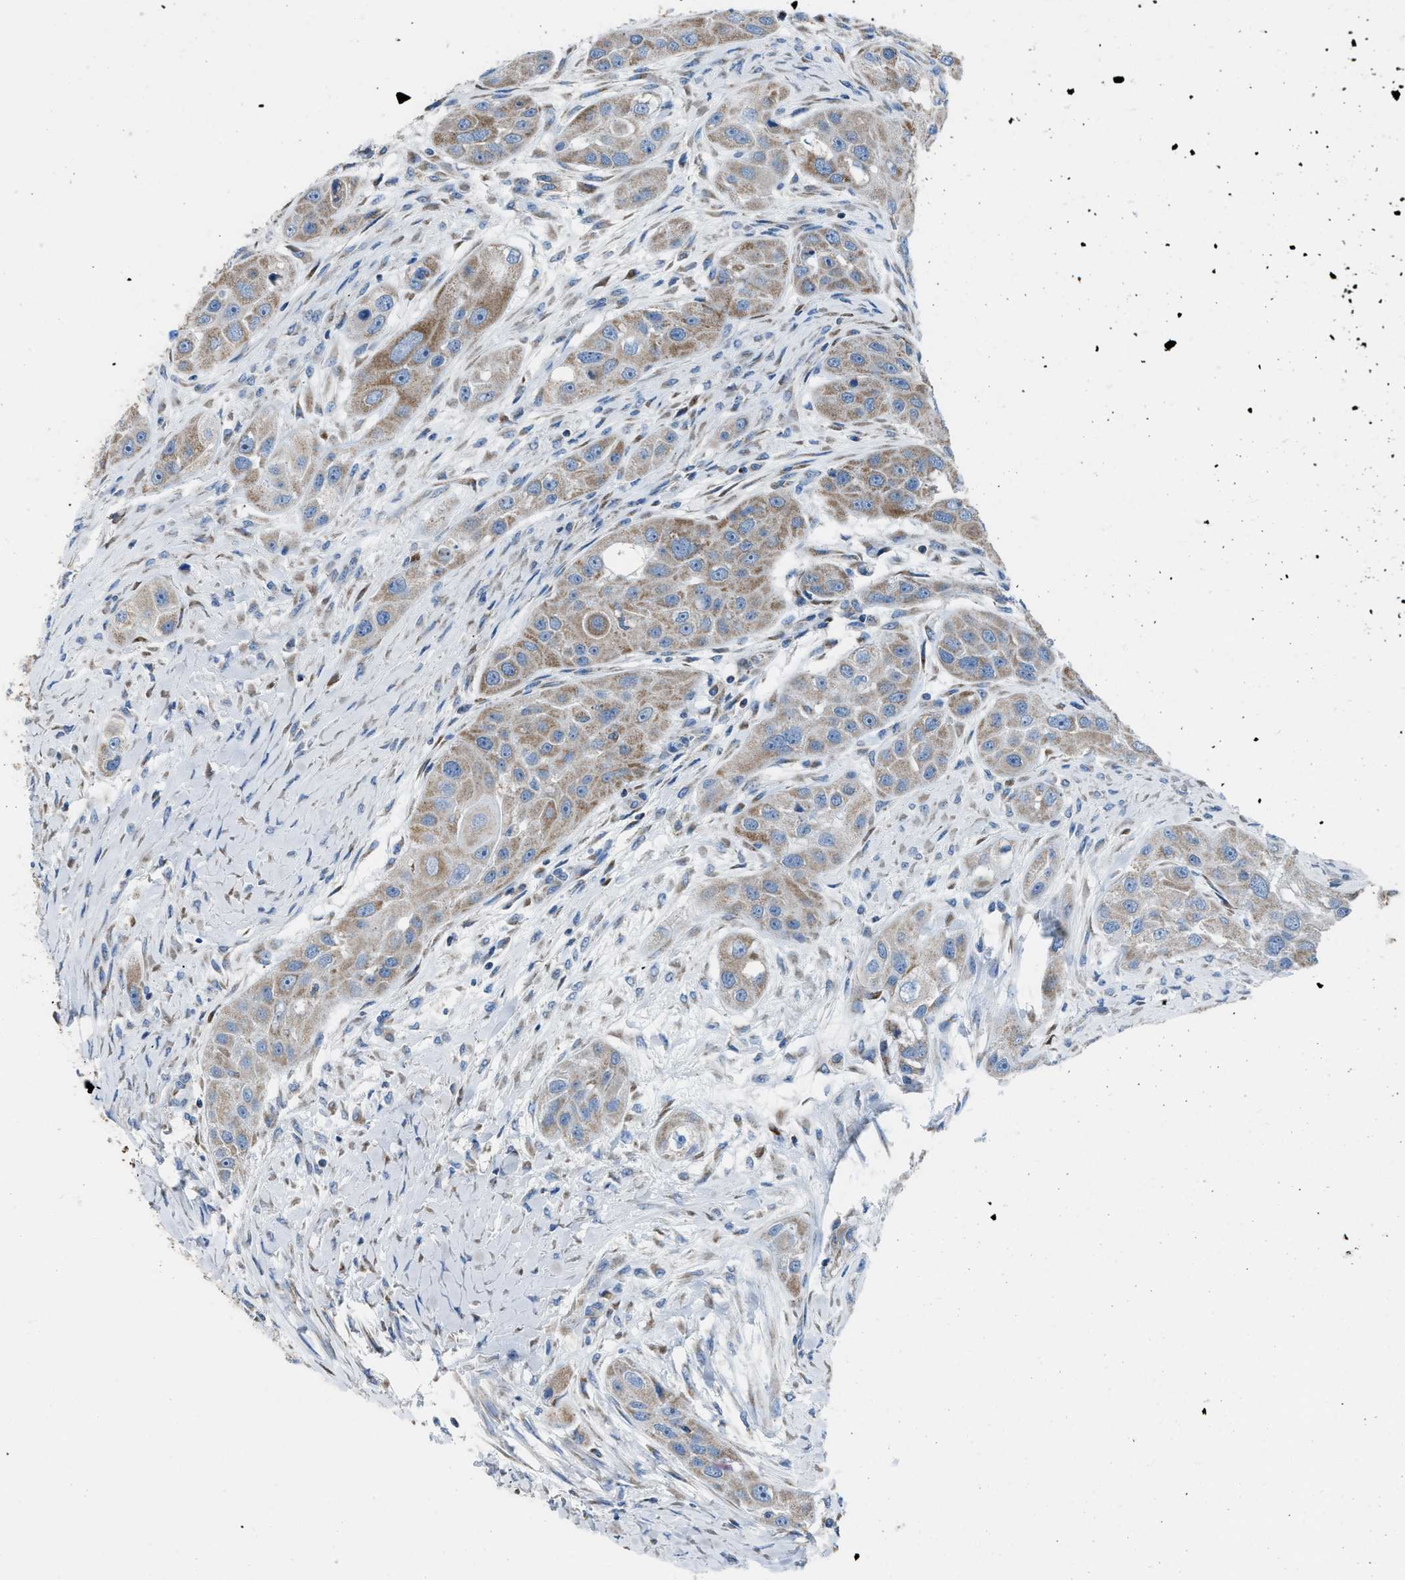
{"staining": {"intensity": "moderate", "quantity": ">75%", "location": "cytoplasmic/membranous"}, "tissue": "head and neck cancer", "cell_type": "Tumor cells", "image_type": "cancer", "snomed": [{"axis": "morphology", "description": "Normal tissue, NOS"}, {"axis": "morphology", "description": "Squamous cell carcinoma, NOS"}, {"axis": "topography", "description": "Skeletal muscle"}, {"axis": "topography", "description": "Head-Neck"}], "caption": "Immunohistochemical staining of head and neck cancer (squamous cell carcinoma) shows moderate cytoplasmic/membranous protein expression in approximately >75% of tumor cells.", "gene": "ETFB", "patient": {"sex": "male", "age": 51}}